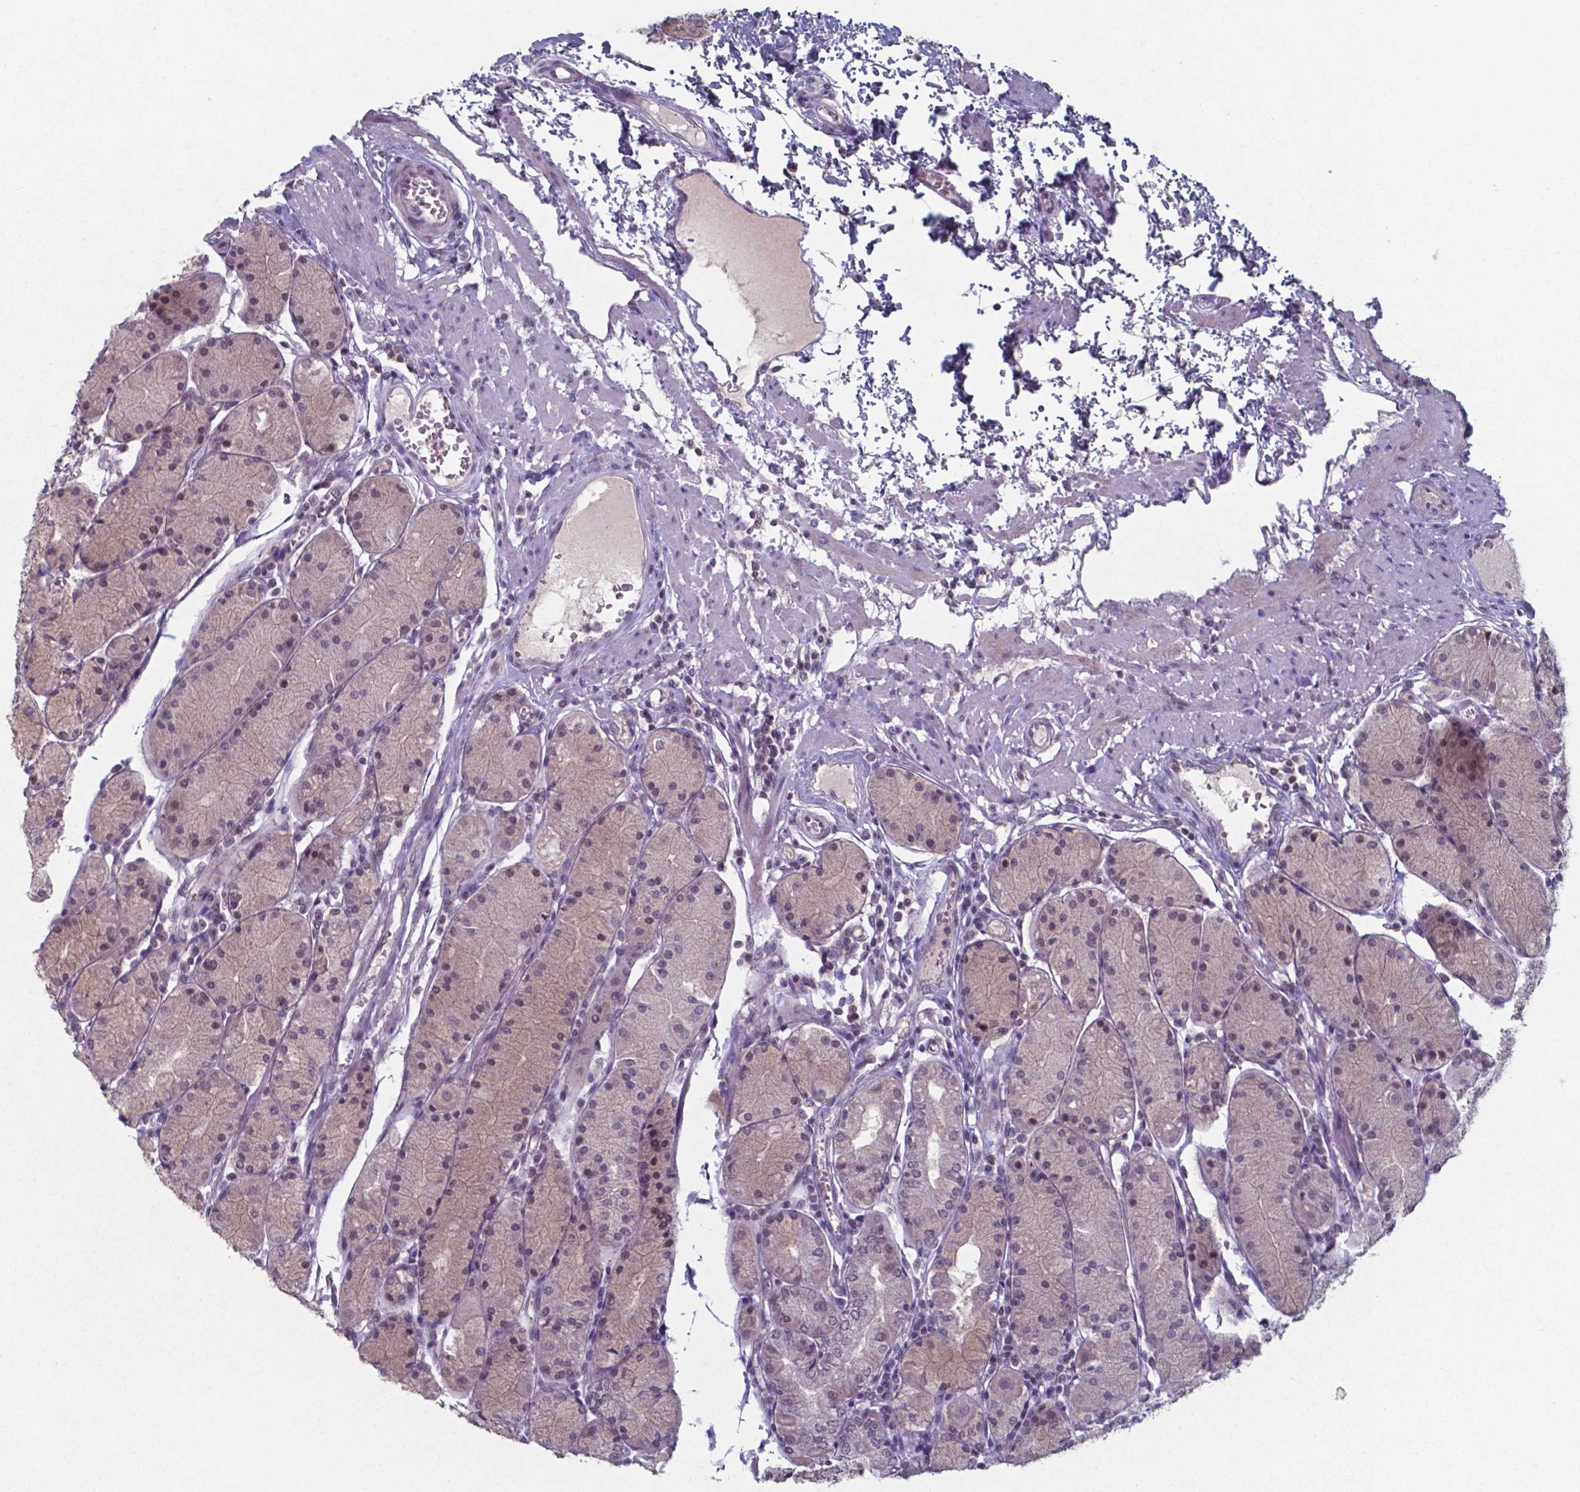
{"staining": {"intensity": "weak", "quantity": "<25%", "location": "nuclear"}, "tissue": "stomach", "cell_type": "Glandular cells", "image_type": "normal", "snomed": [{"axis": "morphology", "description": "Normal tissue, NOS"}, {"axis": "topography", "description": "Stomach, upper"}], "caption": "Stomach stained for a protein using IHC shows no staining glandular cells.", "gene": "TDP2", "patient": {"sex": "male", "age": 69}}